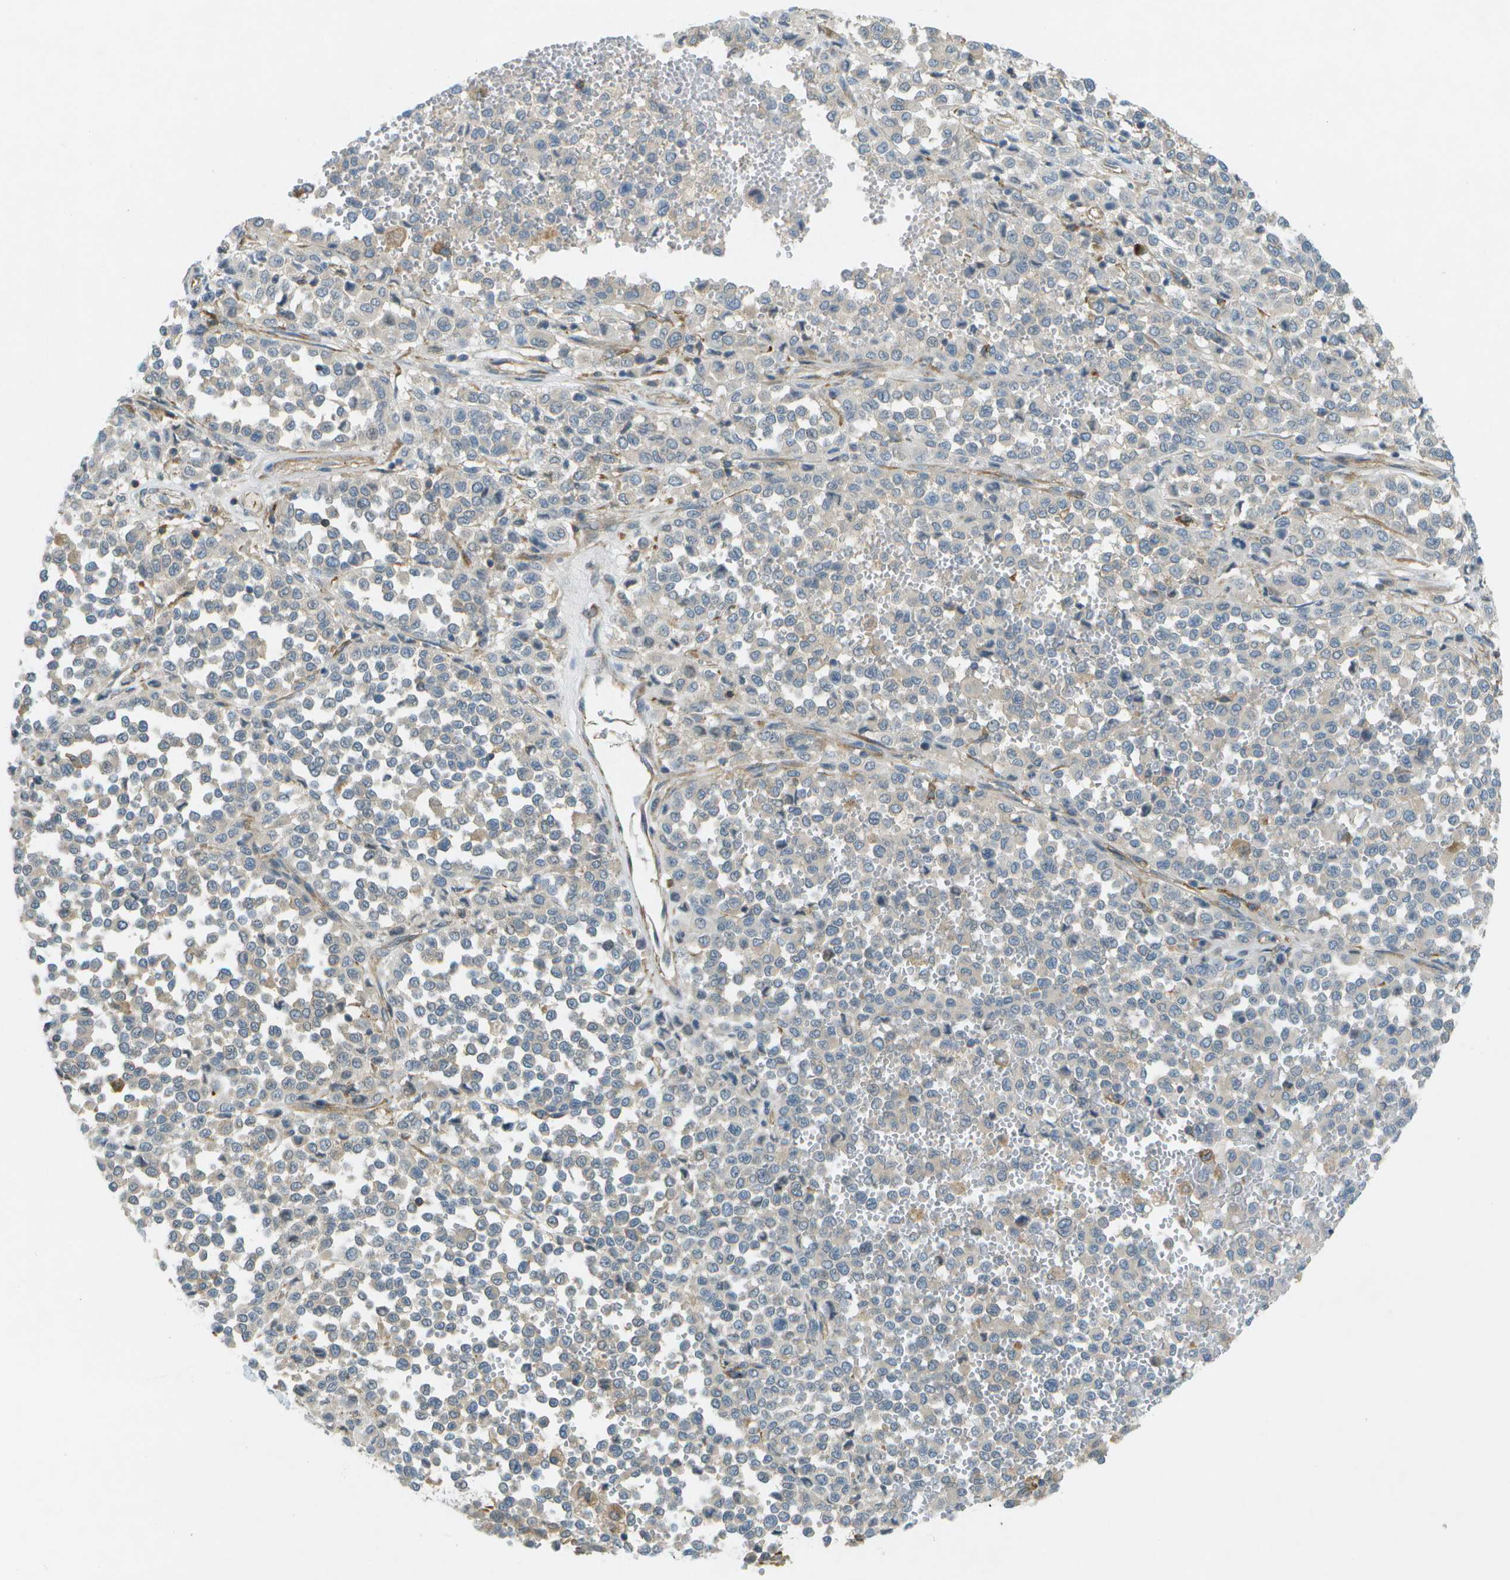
{"staining": {"intensity": "negative", "quantity": "none", "location": "none"}, "tissue": "melanoma", "cell_type": "Tumor cells", "image_type": "cancer", "snomed": [{"axis": "morphology", "description": "Malignant melanoma, Metastatic site"}, {"axis": "topography", "description": "Pancreas"}], "caption": "DAB (3,3'-diaminobenzidine) immunohistochemical staining of human malignant melanoma (metastatic site) shows no significant expression in tumor cells. The staining is performed using DAB brown chromogen with nuclei counter-stained in using hematoxylin.", "gene": "WNK2", "patient": {"sex": "female", "age": 30}}